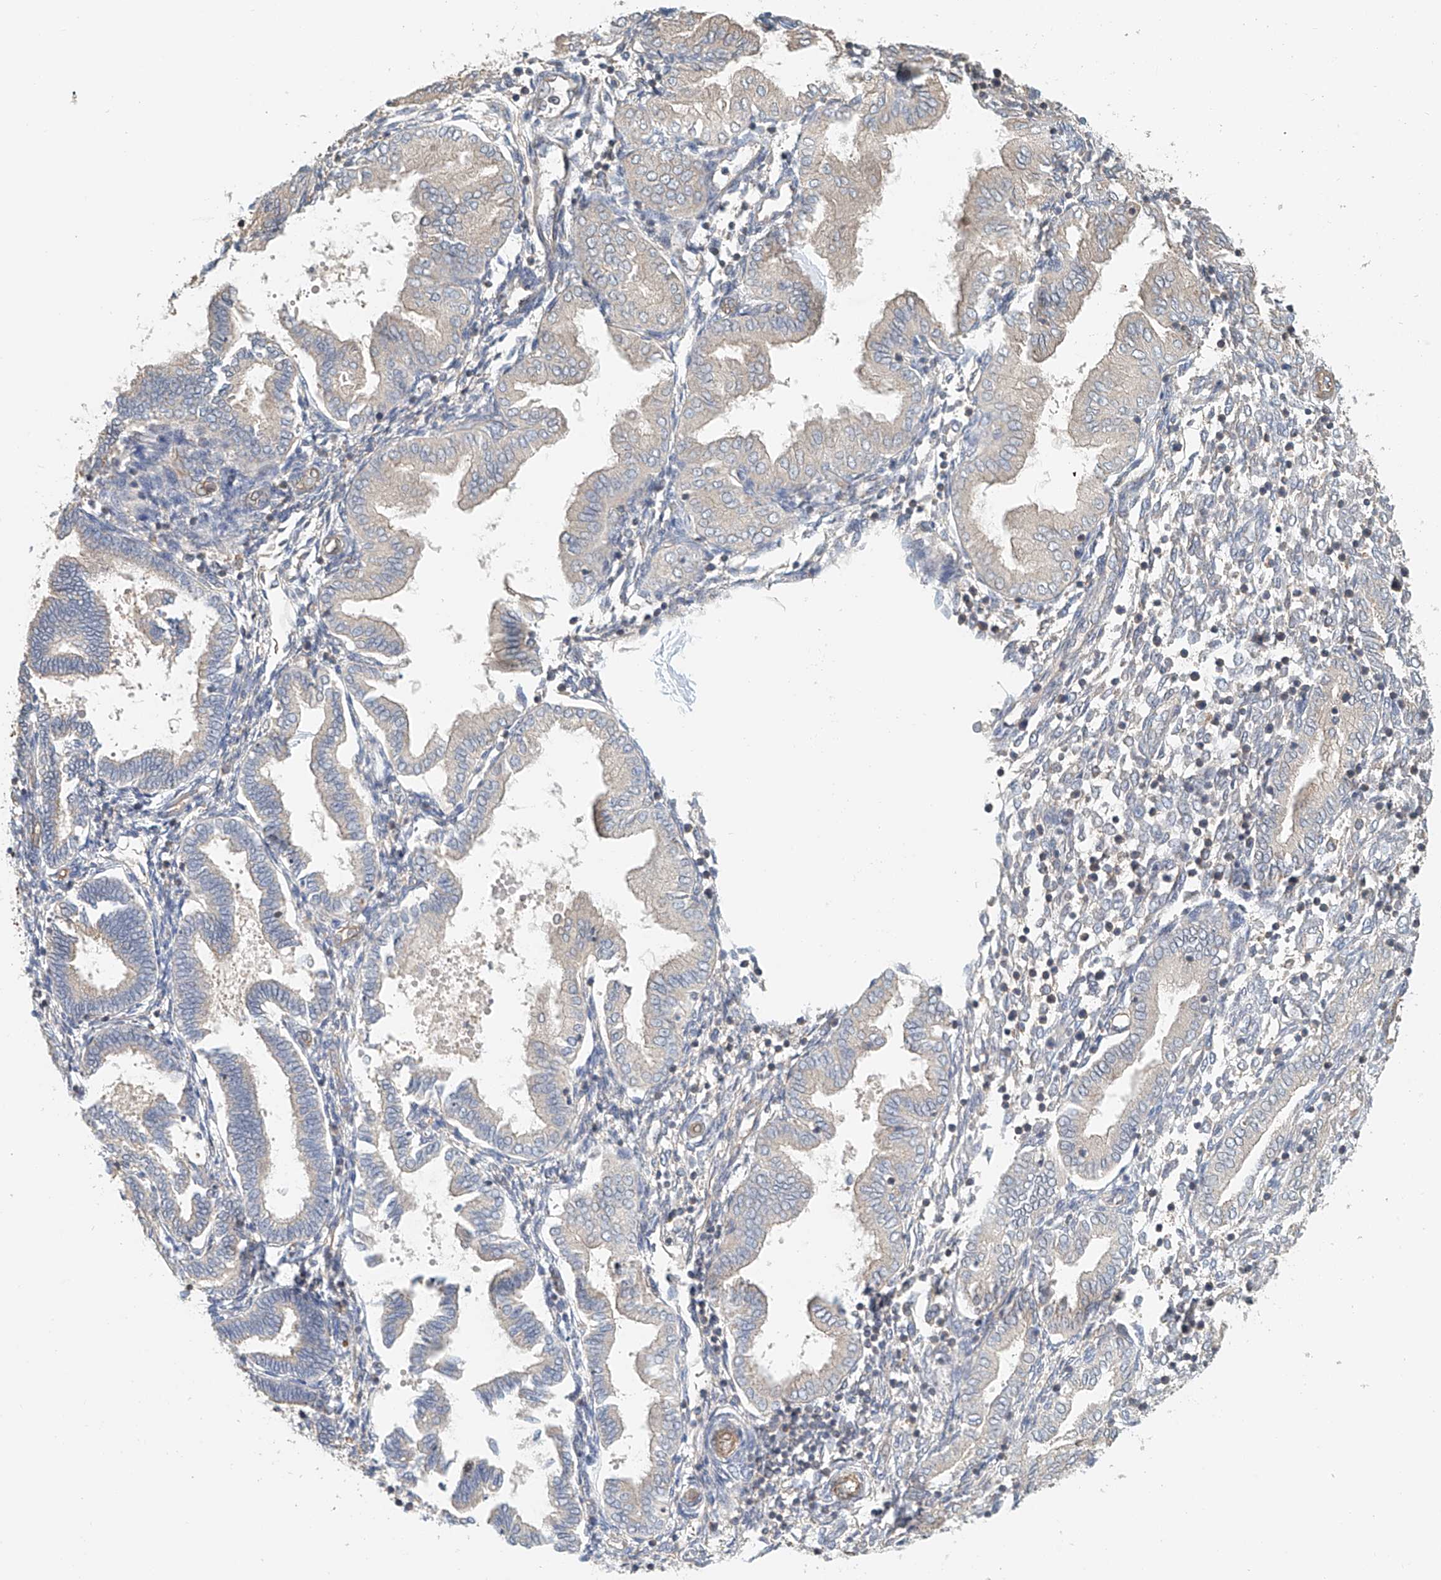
{"staining": {"intensity": "negative", "quantity": "none", "location": "none"}, "tissue": "endometrium", "cell_type": "Cells in endometrial stroma", "image_type": "normal", "snomed": [{"axis": "morphology", "description": "Normal tissue, NOS"}, {"axis": "topography", "description": "Endometrium"}], "caption": "This is a photomicrograph of immunohistochemistry (IHC) staining of benign endometrium, which shows no positivity in cells in endometrial stroma. (Brightfield microscopy of DAB (3,3'-diaminobenzidine) IHC at high magnification).", "gene": "FRYL", "patient": {"sex": "female", "age": 53}}